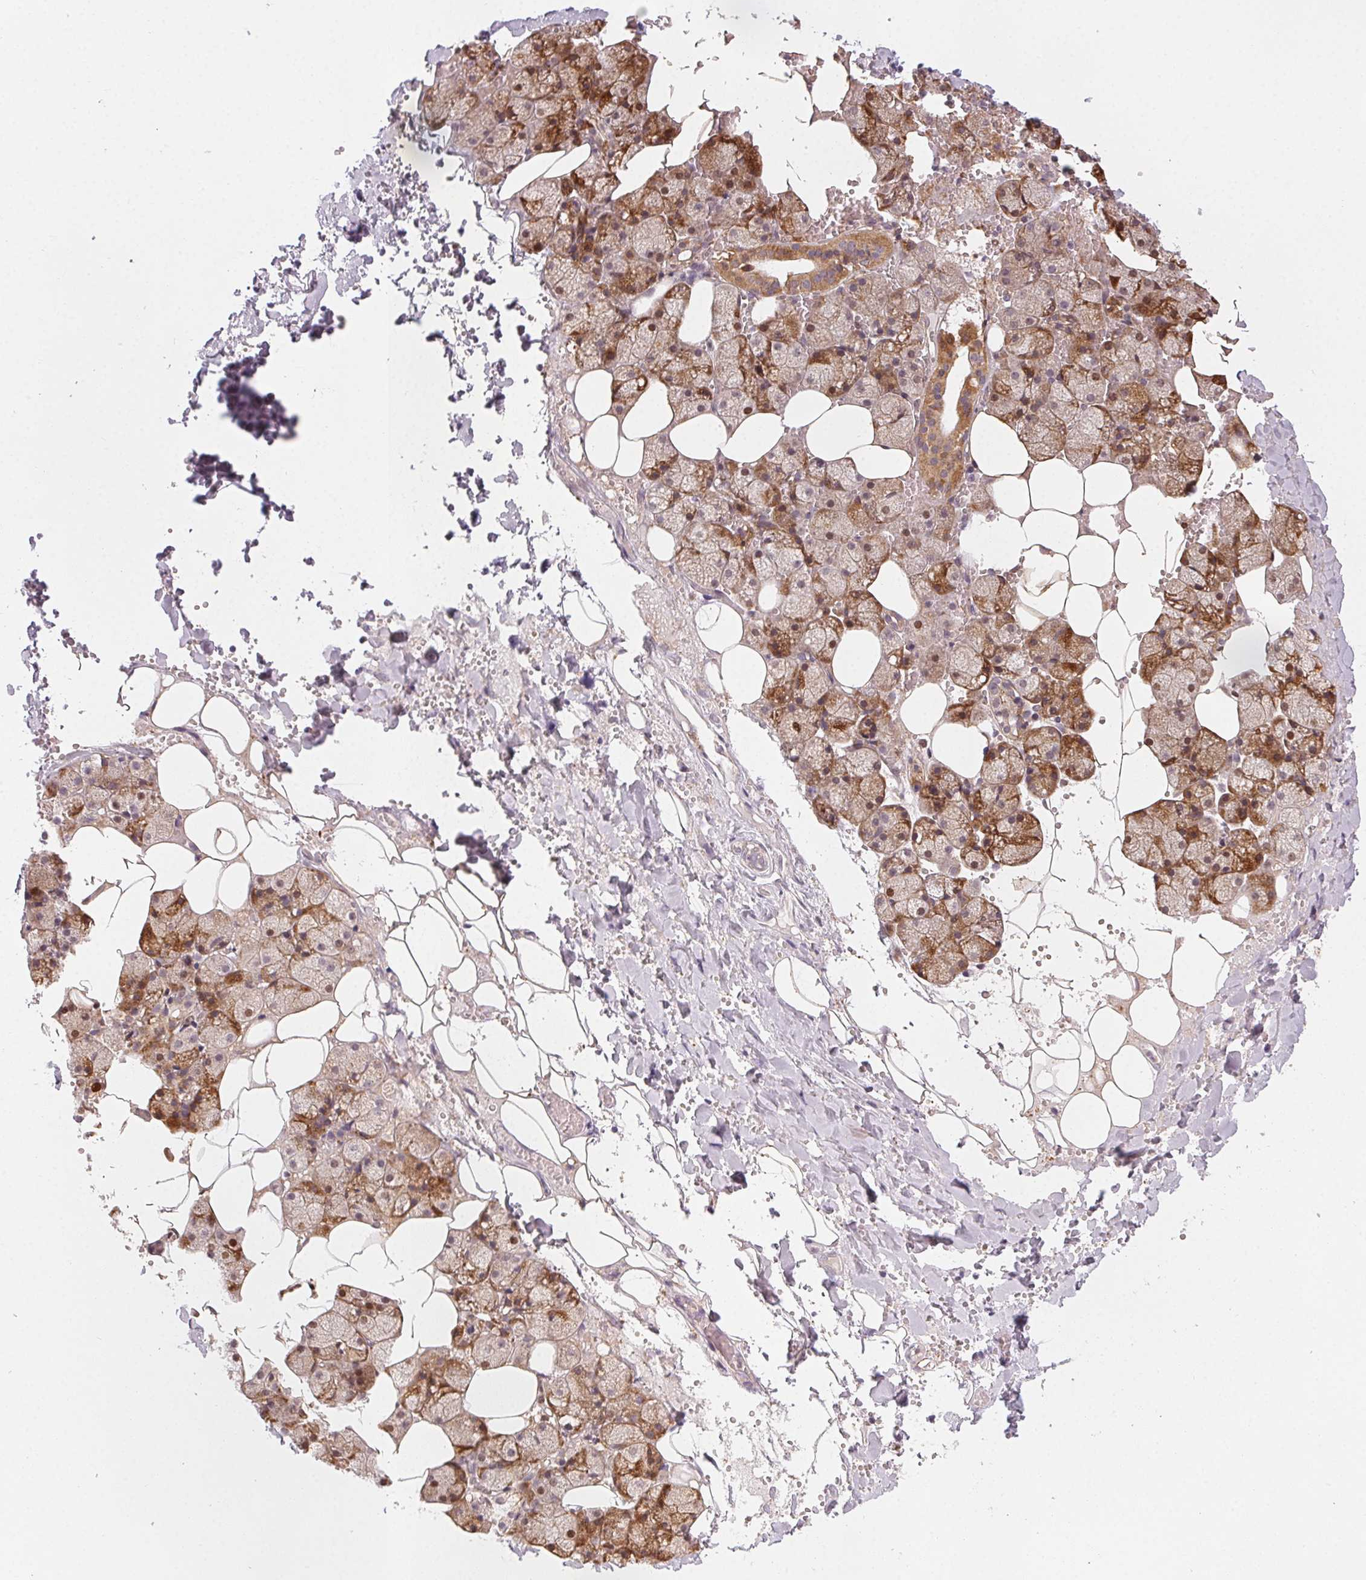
{"staining": {"intensity": "moderate", "quantity": "<25%", "location": "cytoplasmic/membranous"}, "tissue": "salivary gland", "cell_type": "Glandular cells", "image_type": "normal", "snomed": [{"axis": "morphology", "description": "Normal tissue, NOS"}, {"axis": "topography", "description": "Salivary gland"}], "caption": "Protein expression analysis of normal salivary gland reveals moderate cytoplasmic/membranous expression in approximately <25% of glandular cells. (DAB = brown stain, brightfield microscopy at high magnification).", "gene": "NCOA4", "patient": {"sex": "male", "age": 38}}